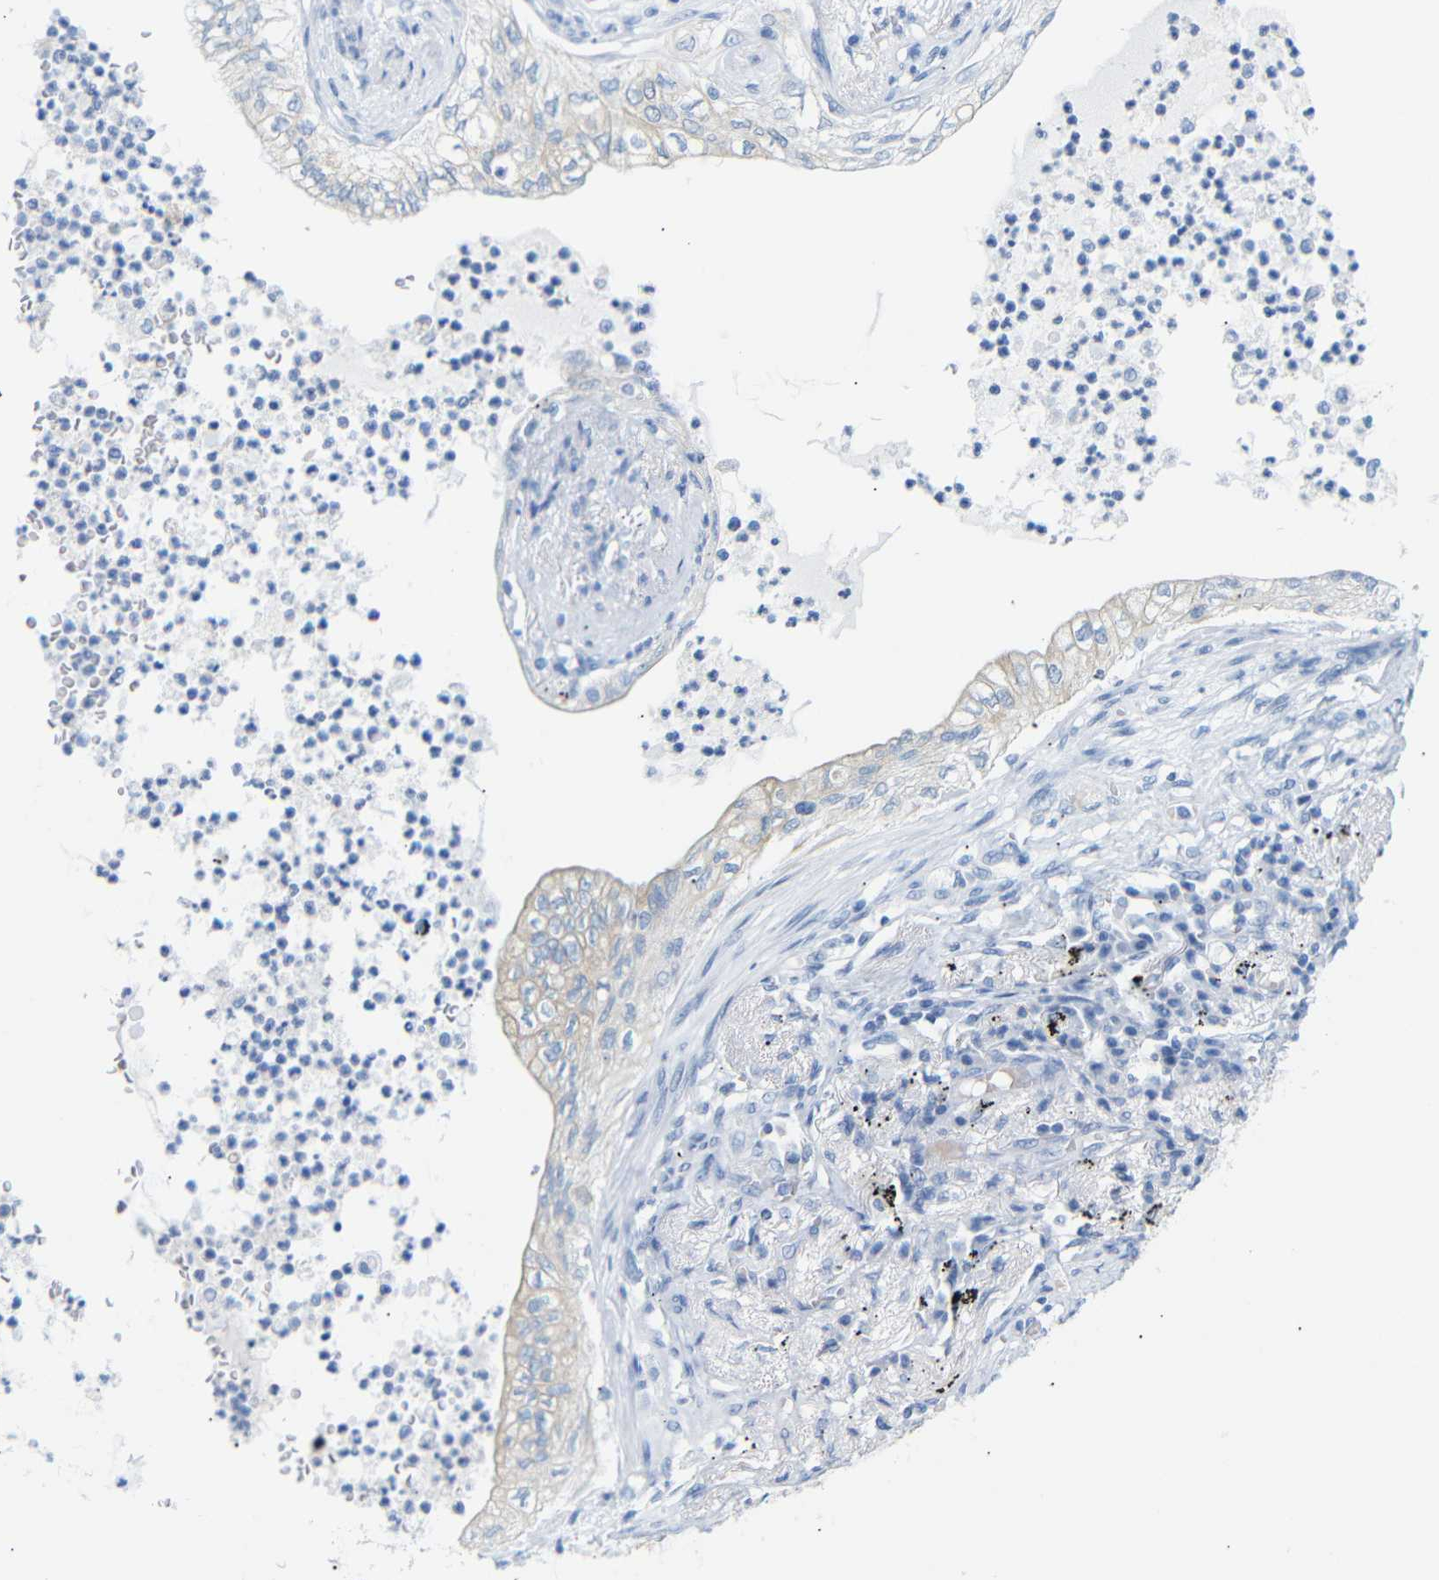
{"staining": {"intensity": "weak", "quantity": ">75%", "location": "cytoplasmic/membranous"}, "tissue": "lung cancer", "cell_type": "Tumor cells", "image_type": "cancer", "snomed": [{"axis": "morphology", "description": "Normal tissue, NOS"}, {"axis": "morphology", "description": "Adenocarcinoma, NOS"}, {"axis": "topography", "description": "Bronchus"}, {"axis": "topography", "description": "Lung"}], "caption": "Immunohistochemistry (IHC) micrograph of lung cancer (adenocarcinoma) stained for a protein (brown), which exhibits low levels of weak cytoplasmic/membranous staining in approximately >75% of tumor cells.", "gene": "DYNAP", "patient": {"sex": "female", "age": 70}}